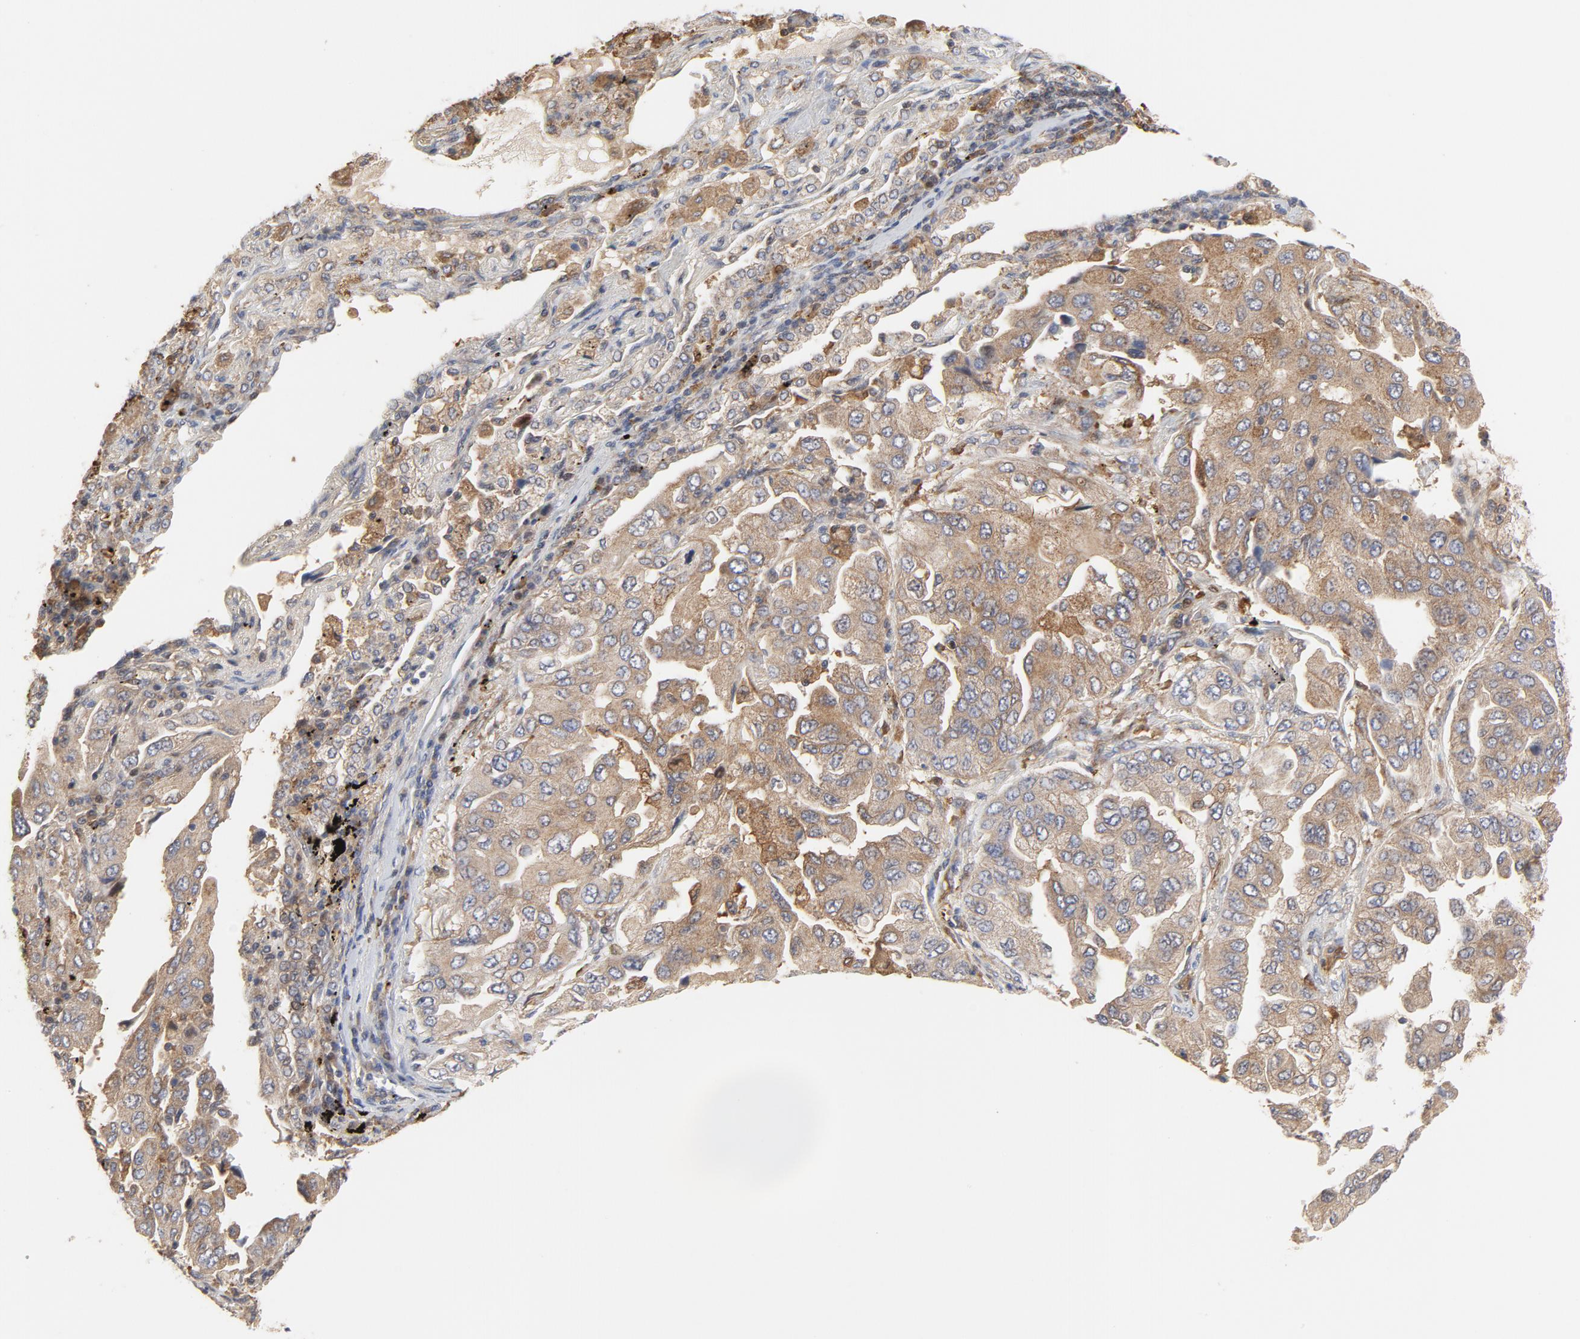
{"staining": {"intensity": "moderate", "quantity": ">75%", "location": "cytoplasmic/membranous"}, "tissue": "lung cancer", "cell_type": "Tumor cells", "image_type": "cancer", "snomed": [{"axis": "morphology", "description": "Adenocarcinoma, NOS"}, {"axis": "topography", "description": "Lung"}], "caption": "This is an image of immunohistochemistry staining of adenocarcinoma (lung), which shows moderate staining in the cytoplasmic/membranous of tumor cells.", "gene": "RAPGEF4", "patient": {"sex": "female", "age": 65}}